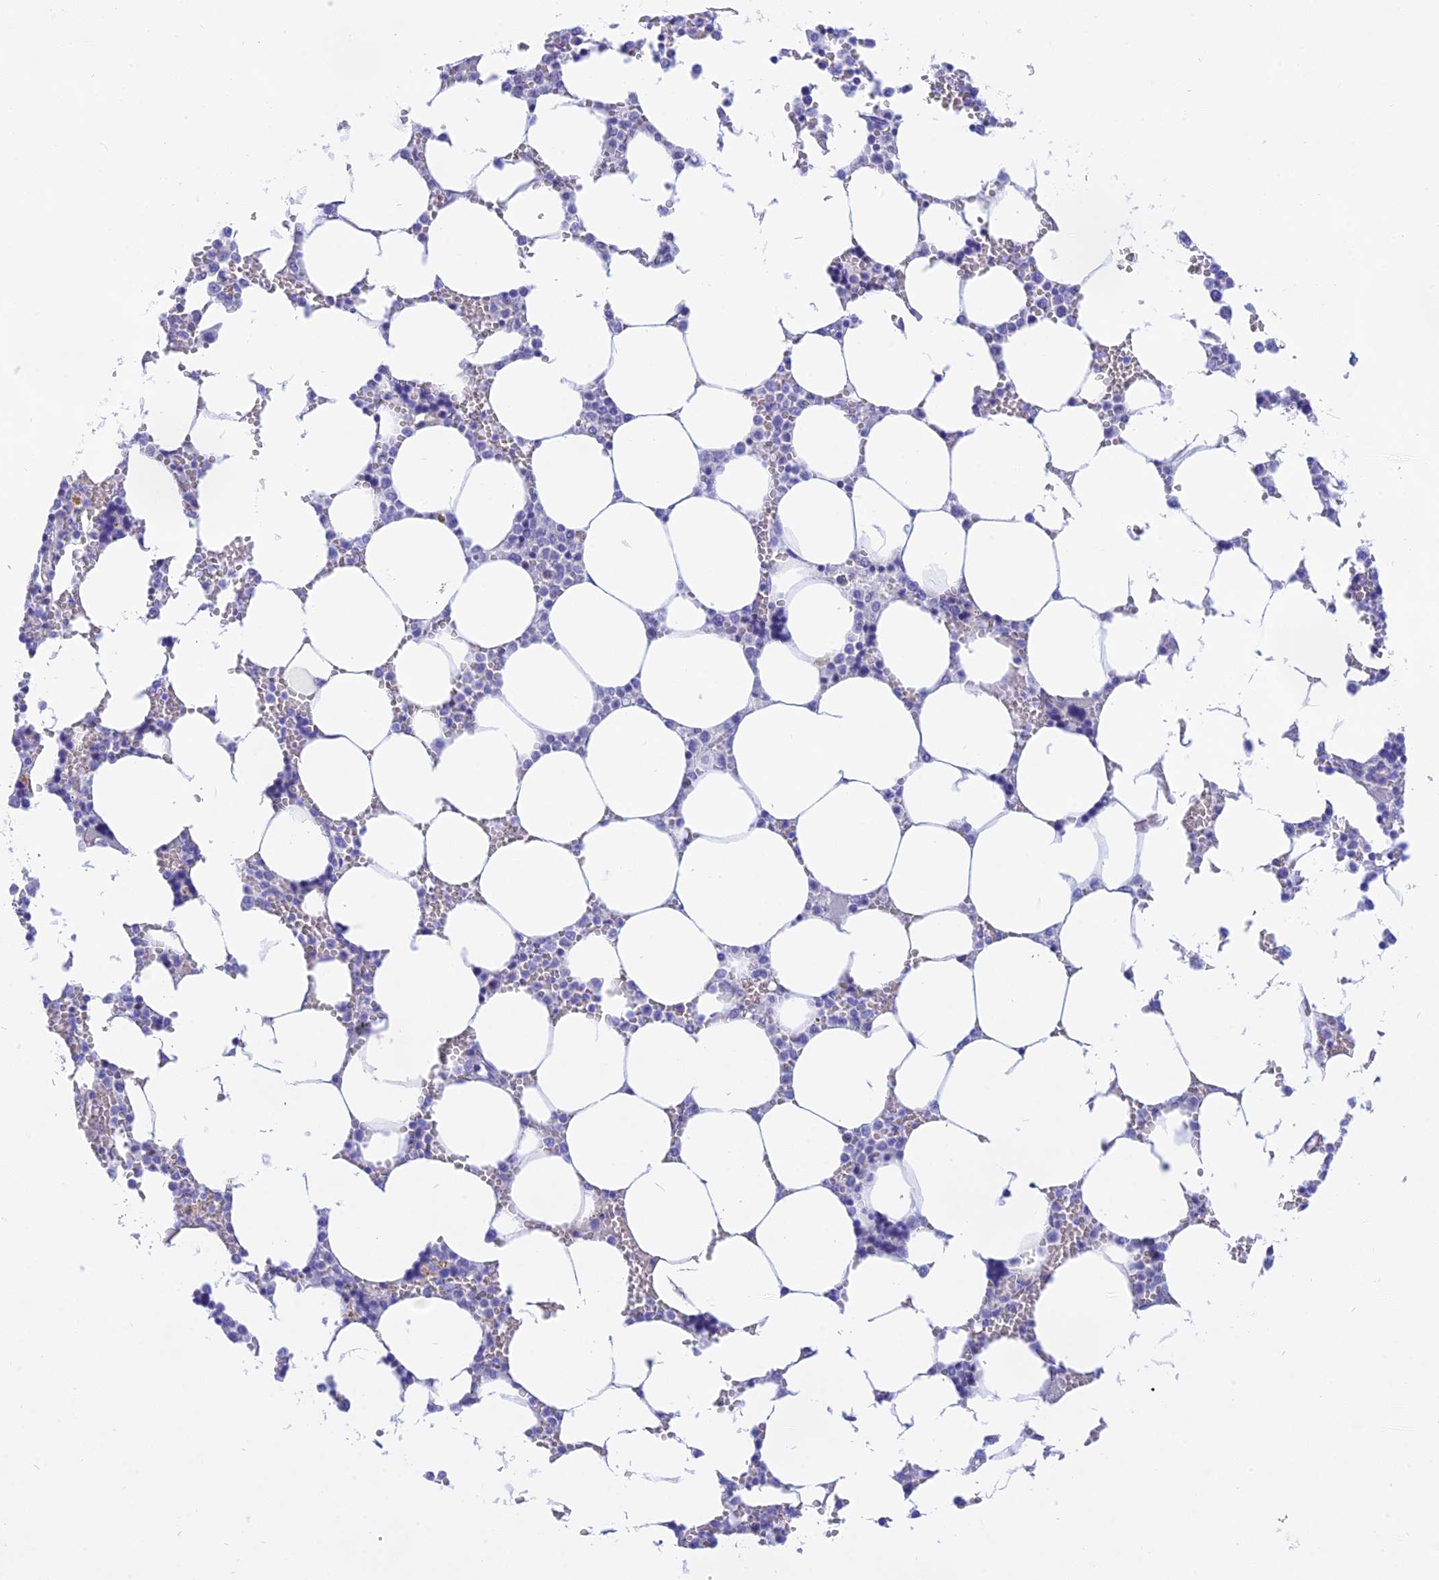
{"staining": {"intensity": "negative", "quantity": "none", "location": "none"}, "tissue": "bone marrow", "cell_type": "Hematopoietic cells", "image_type": "normal", "snomed": [{"axis": "morphology", "description": "Normal tissue, NOS"}, {"axis": "topography", "description": "Bone marrow"}], "caption": "Image shows no significant protein expression in hematopoietic cells of unremarkable bone marrow.", "gene": "ISCA1", "patient": {"sex": "male", "age": 64}}